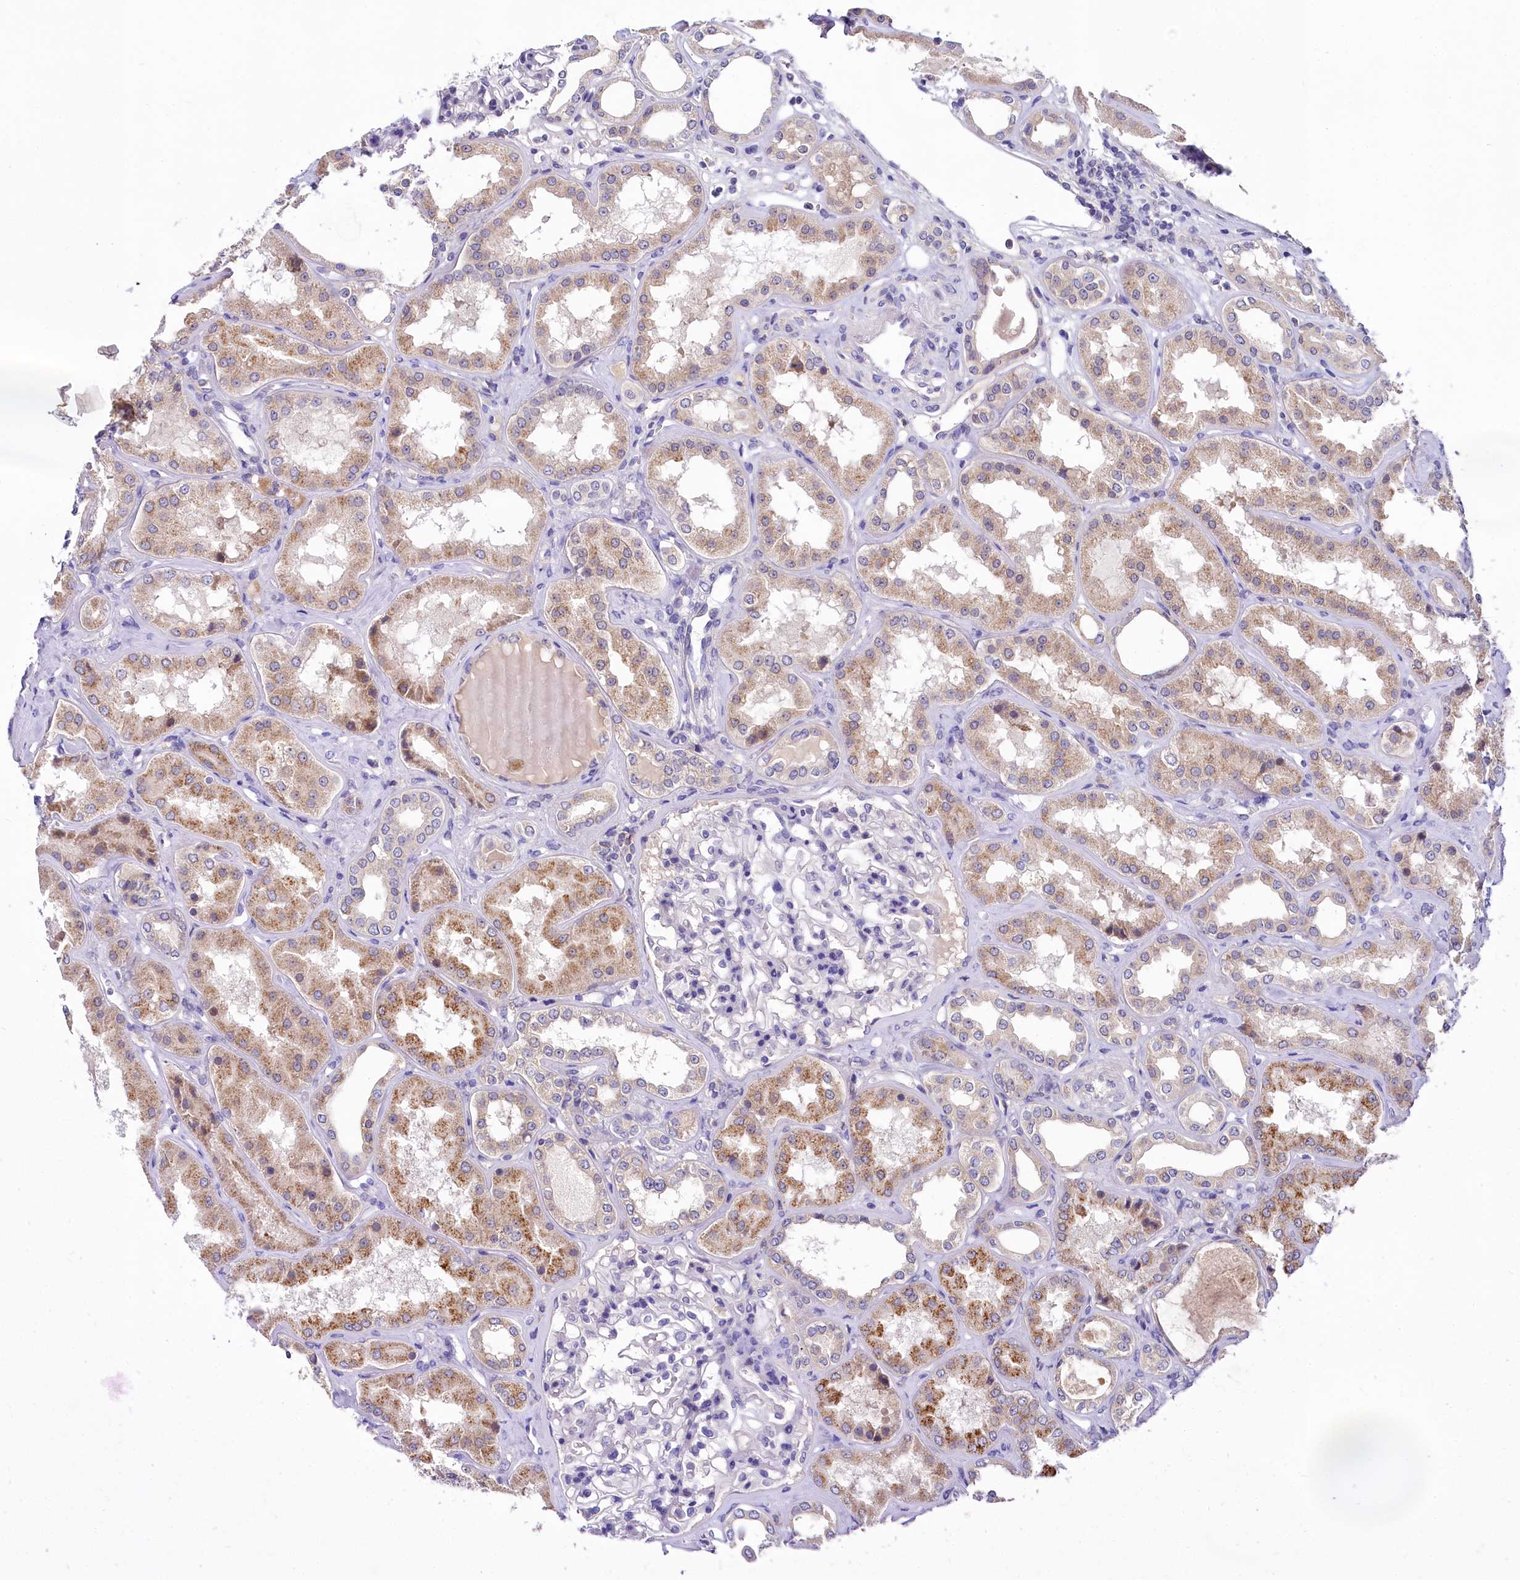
{"staining": {"intensity": "negative", "quantity": "none", "location": "none"}, "tissue": "kidney", "cell_type": "Cells in glomeruli", "image_type": "normal", "snomed": [{"axis": "morphology", "description": "Normal tissue, NOS"}, {"axis": "topography", "description": "Kidney"}], "caption": "This histopathology image is of normal kidney stained with IHC to label a protein in brown with the nuclei are counter-stained blue. There is no staining in cells in glomeruli.", "gene": "SPINK9", "patient": {"sex": "female", "age": 56}}